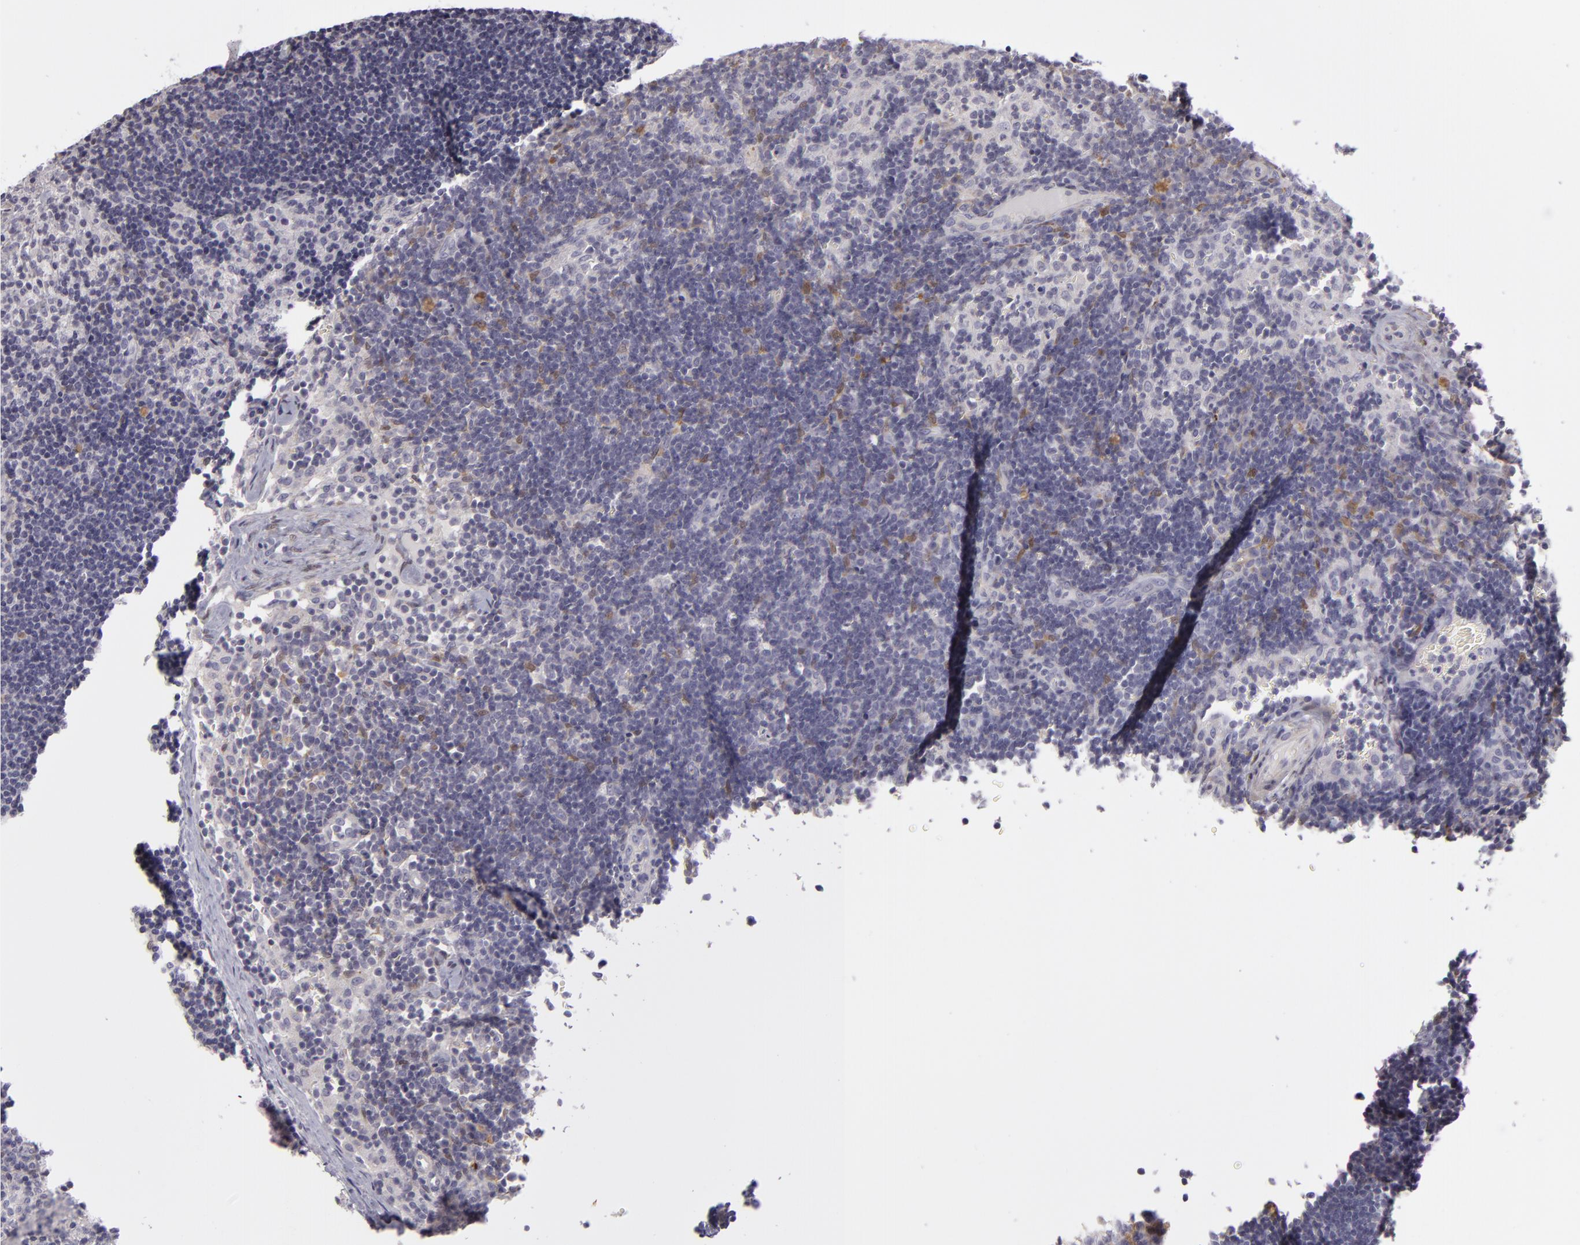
{"staining": {"intensity": "weak", "quantity": "<25%", "location": "nuclear"}, "tissue": "lymph node", "cell_type": "Germinal center cells", "image_type": "normal", "snomed": [{"axis": "morphology", "description": "Normal tissue, NOS"}, {"axis": "morphology", "description": "Inflammation, NOS"}, {"axis": "topography", "description": "Lymph node"}, {"axis": "topography", "description": "Salivary gland"}], "caption": "Germinal center cells are negative for protein expression in unremarkable human lymph node.", "gene": "EFS", "patient": {"sex": "male", "age": 3}}